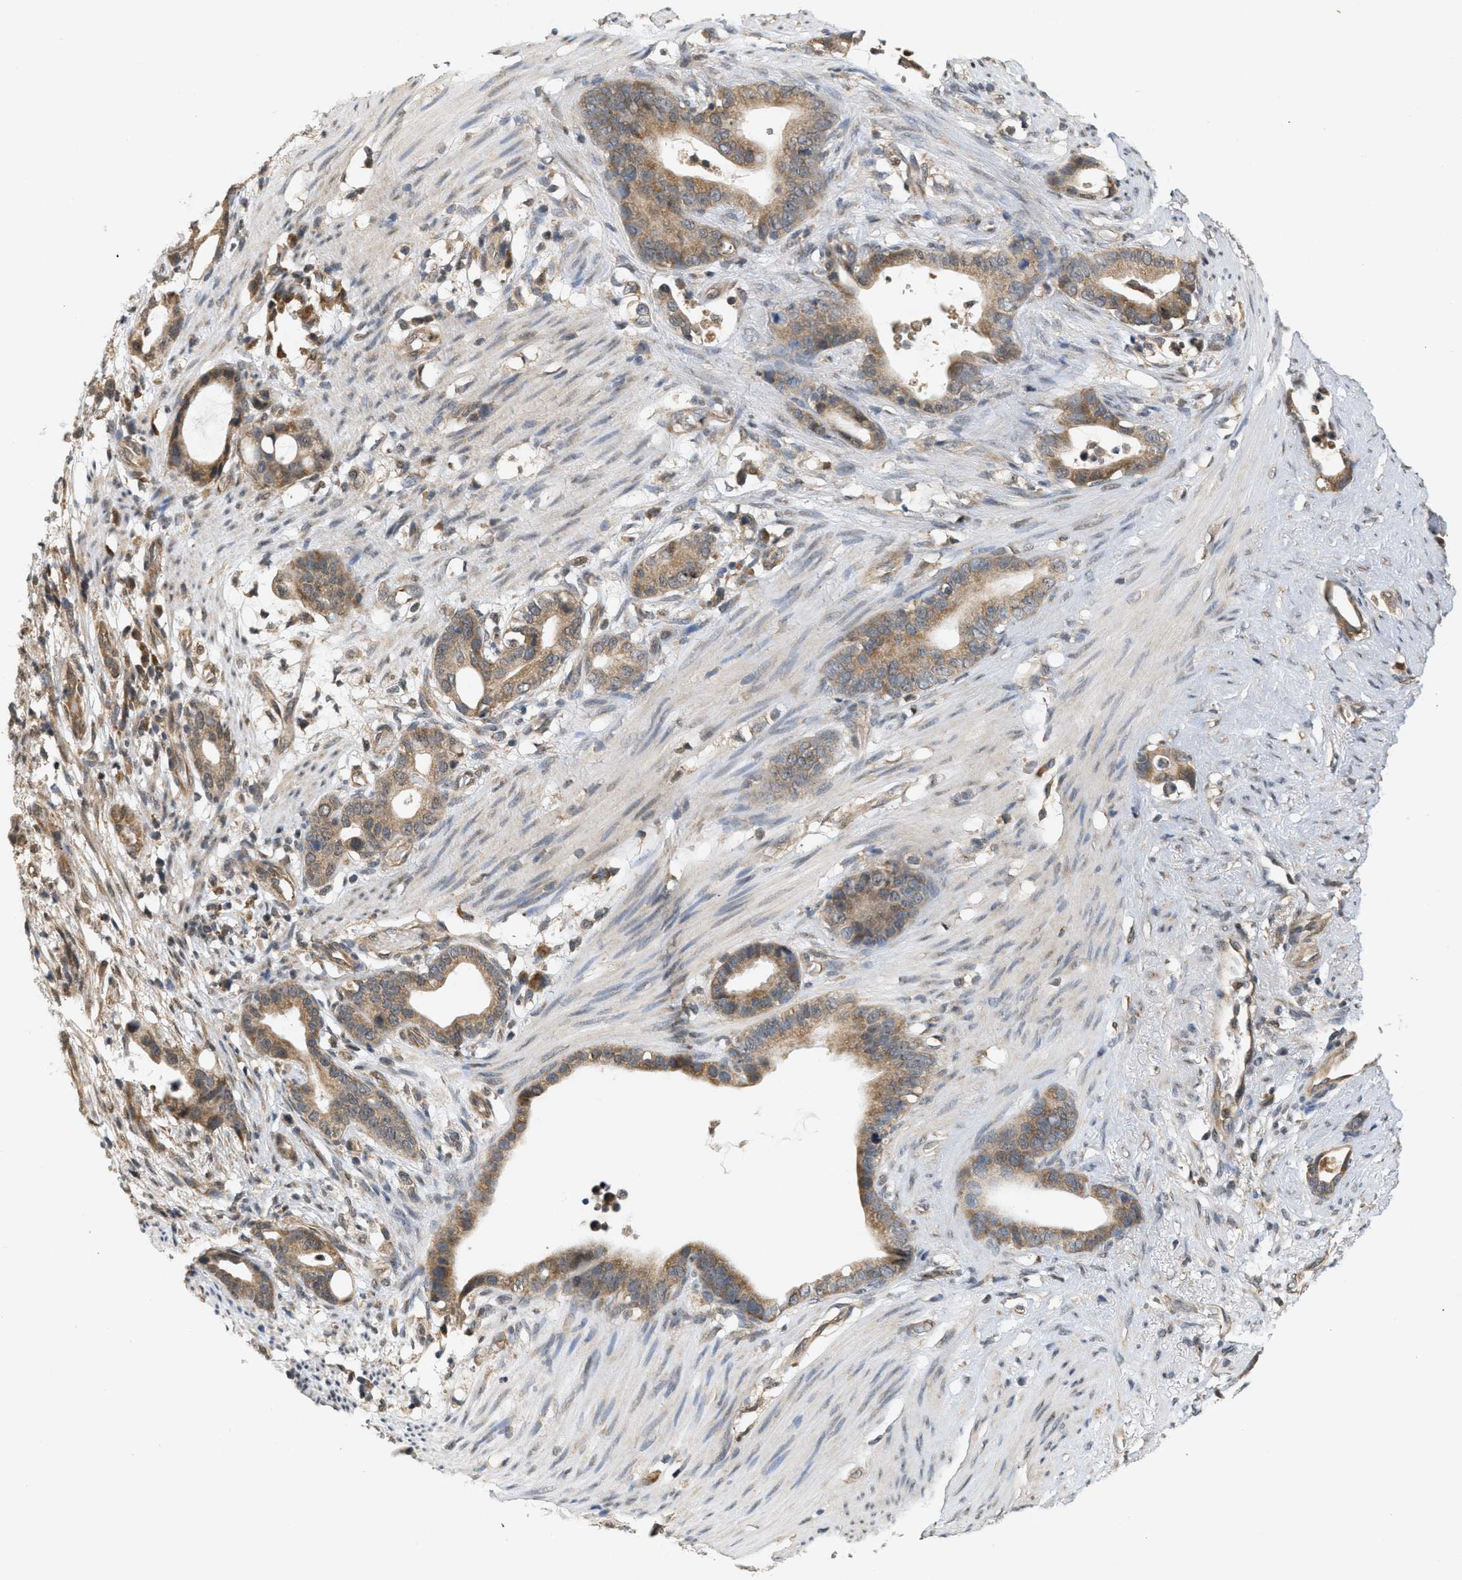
{"staining": {"intensity": "moderate", "quantity": ">75%", "location": "cytoplasmic/membranous"}, "tissue": "stomach cancer", "cell_type": "Tumor cells", "image_type": "cancer", "snomed": [{"axis": "morphology", "description": "Adenocarcinoma, NOS"}, {"axis": "topography", "description": "Stomach"}], "caption": "Brown immunohistochemical staining in stomach cancer shows moderate cytoplasmic/membranous staining in about >75% of tumor cells. The protein is shown in brown color, while the nuclei are stained blue.", "gene": "PRKD1", "patient": {"sex": "female", "age": 75}}